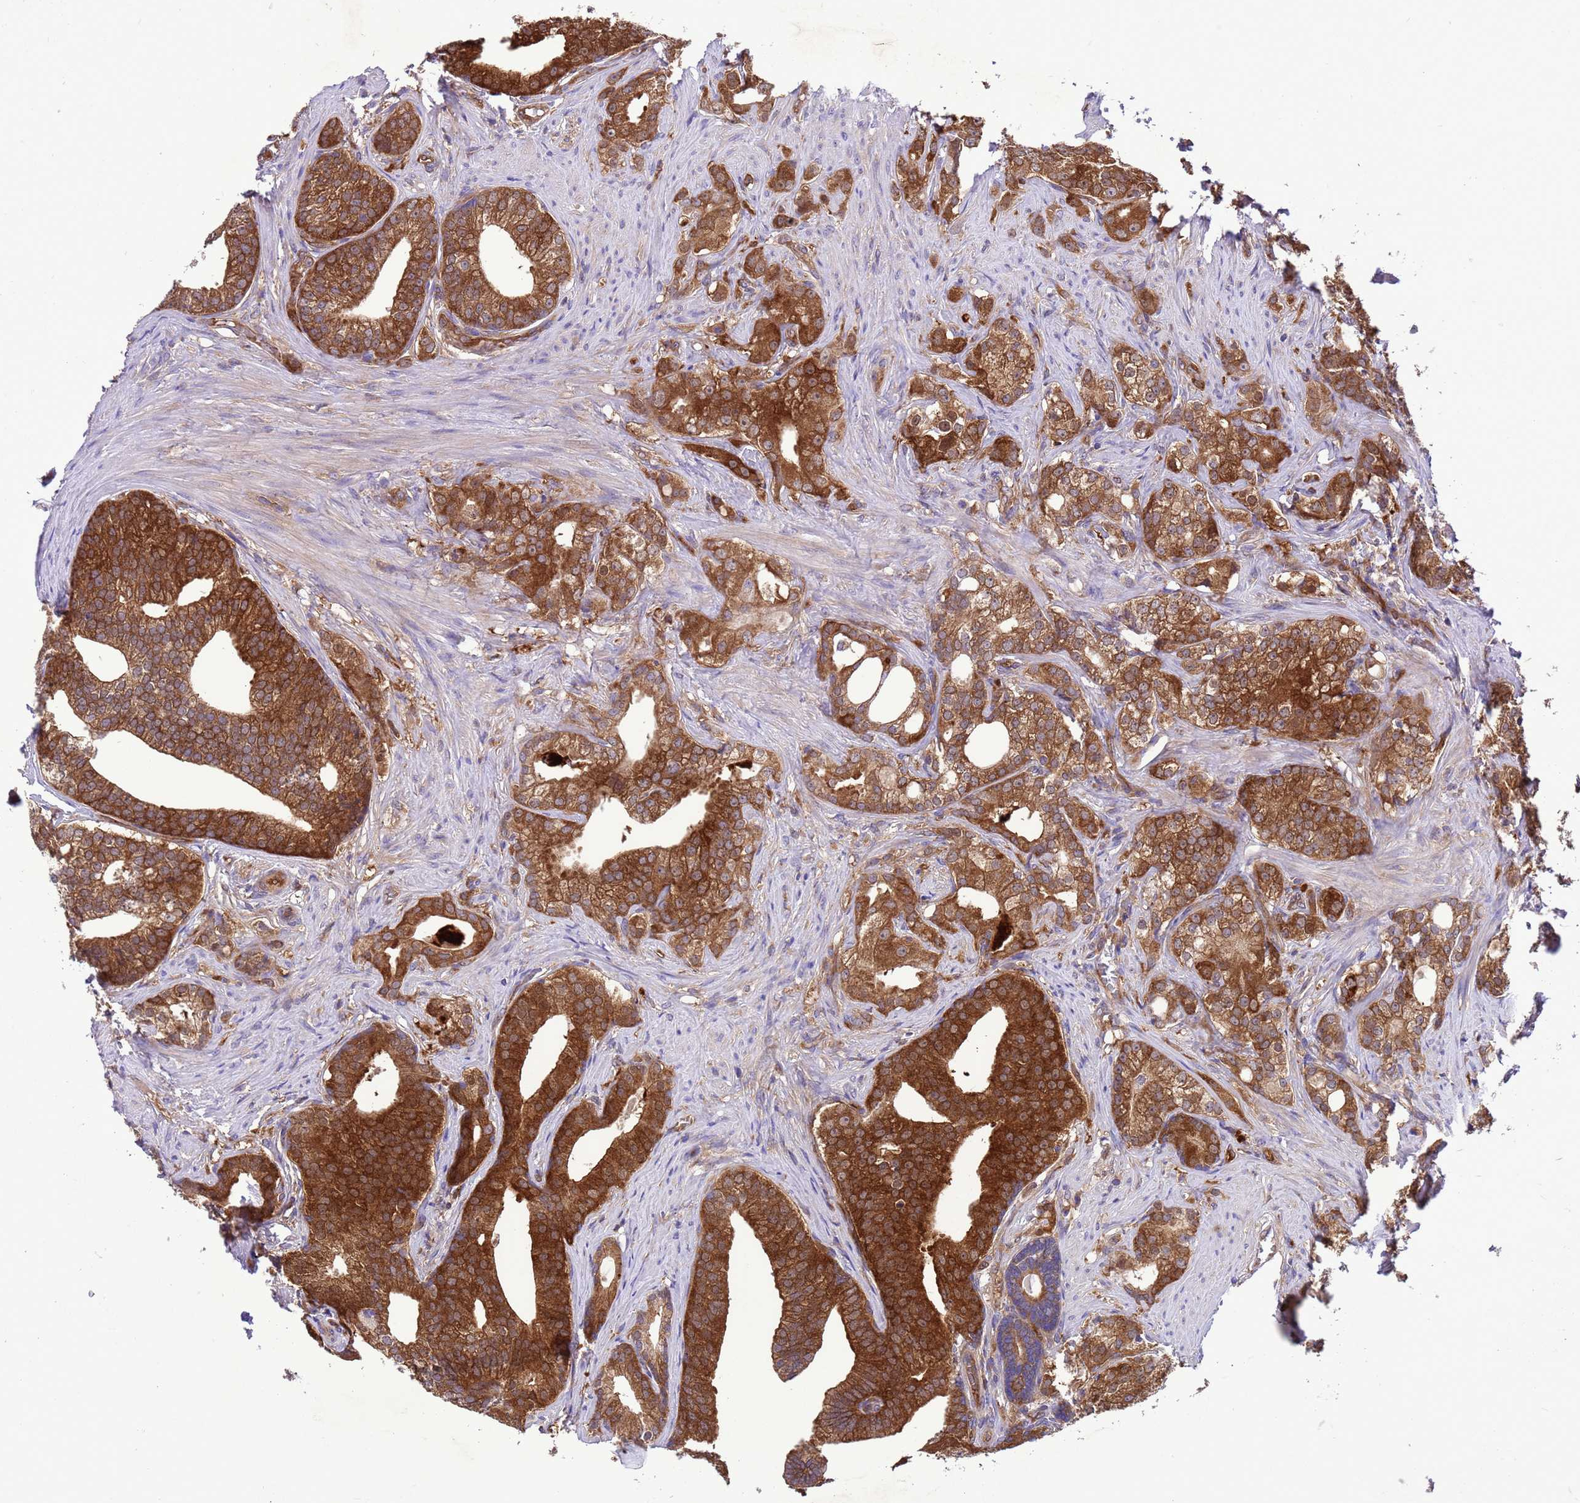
{"staining": {"intensity": "strong", "quantity": ">75%", "location": "cytoplasmic/membranous"}, "tissue": "prostate cancer", "cell_type": "Tumor cells", "image_type": "cancer", "snomed": [{"axis": "morphology", "description": "Adenocarcinoma, Low grade"}, {"axis": "topography", "description": "Prostate"}], "caption": "DAB (3,3'-diaminobenzidine) immunohistochemical staining of human adenocarcinoma (low-grade) (prostate) demonstrates strong cytoplasmic/membranous protein expression in about >75% of tumor cells. Using DAB (3,3'-diaminobenzidine) (brown) and hematoxylin (blue) stains, captured at high magnification using brightfield microscopy.", "gene": "RABEP2", "patient": {"sex": "male", "age": 71}}